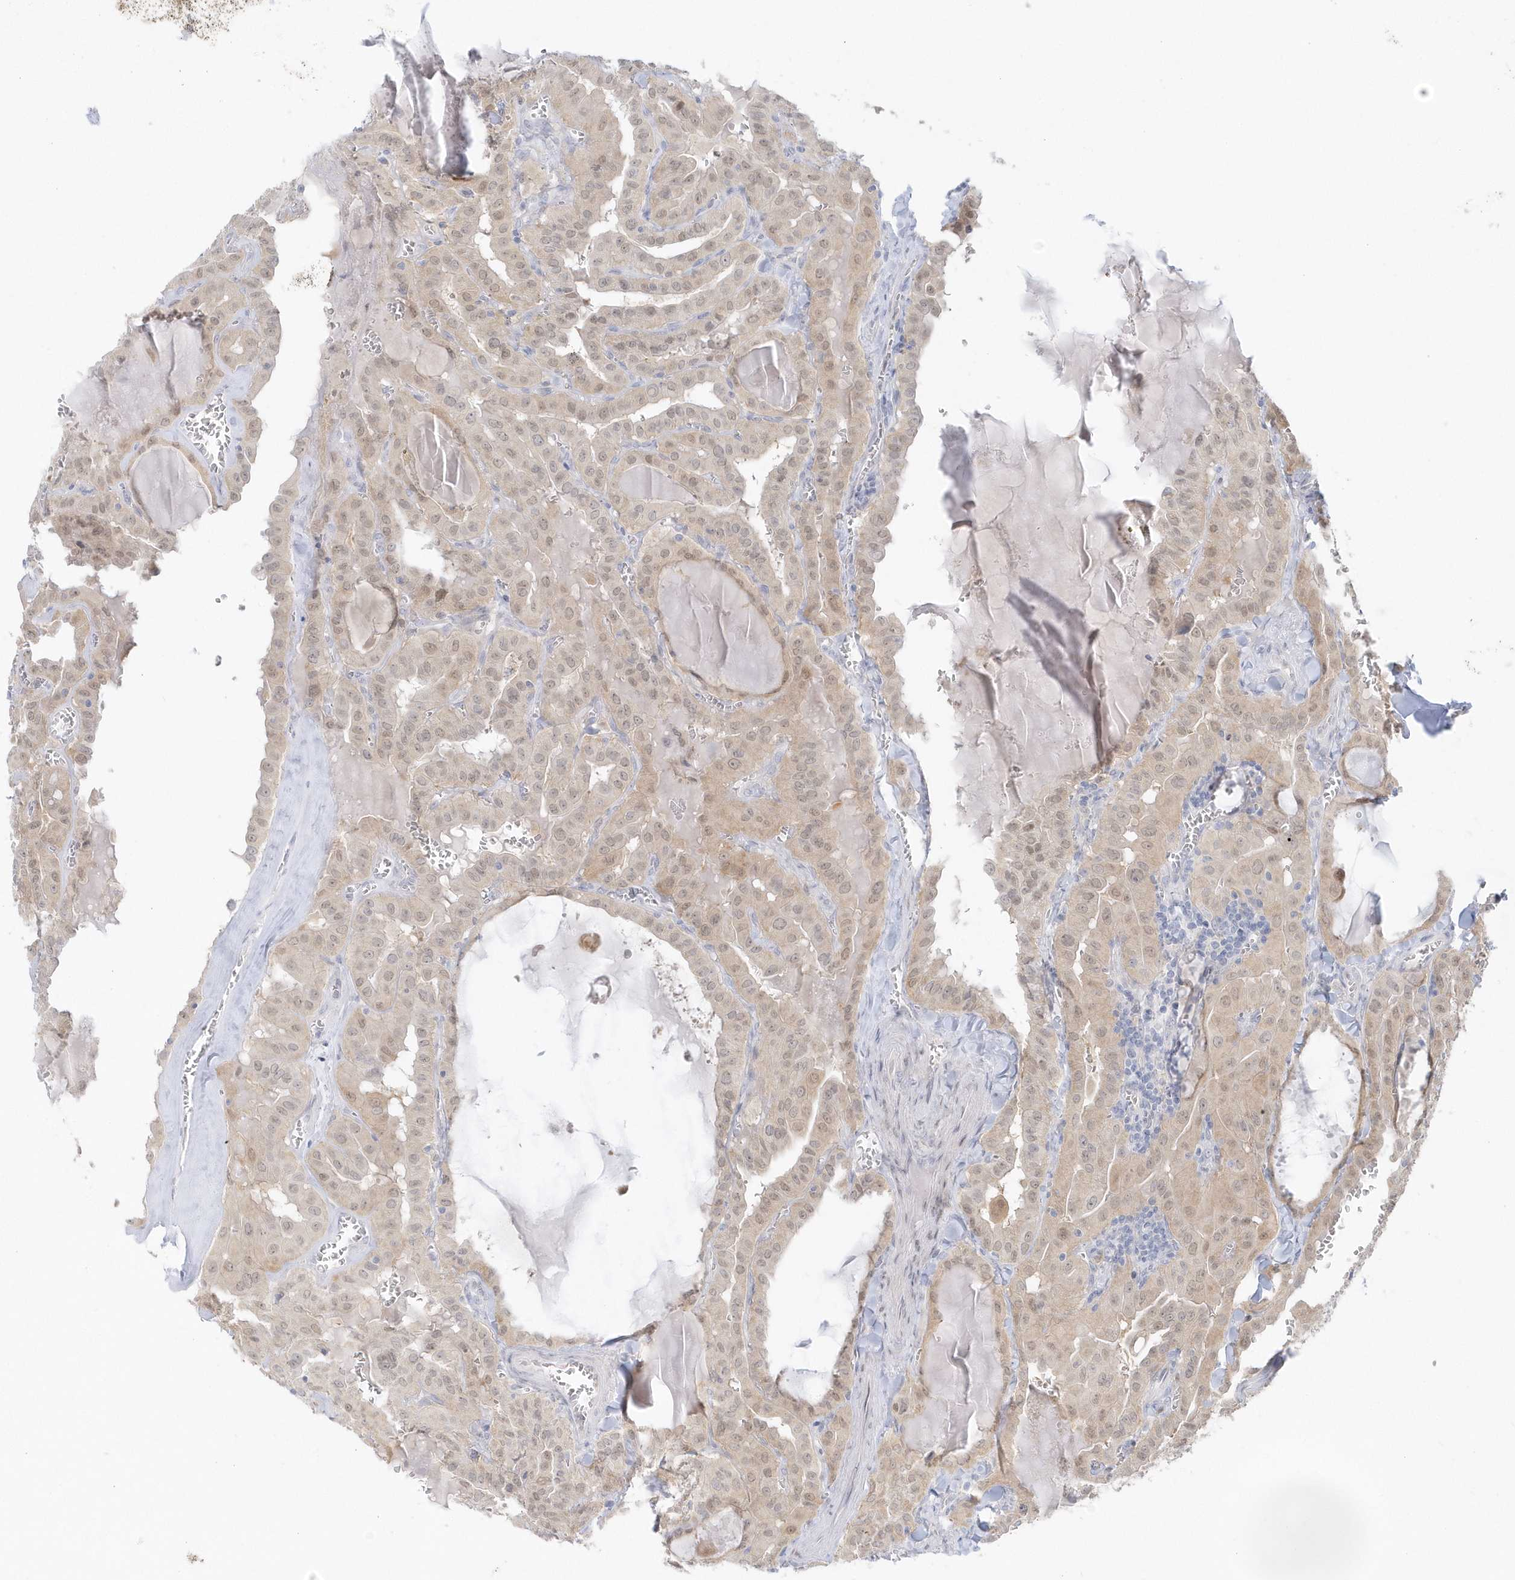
{"staining": {"intensity": "weak", "quantity": "25%-75%", "location": "cytoplasmic/membranous,nuclear"}, "tissue": "thyroid cancer", "cell_type": "Tumor cells", "image_type": "cancer", "snomed": [{"axis": "morphology", "description": "Papillary adenocarcinoma, NOS"}, {"axis": "topography", "description": "Thyroid gland"}], "caption": "This micrograph displays papillary adenocarcinoma (thyroid) stained with immunohistochemistry (IHC) to label a protein in brown. The cytoplasmic/membranous and nuclear of tumor cells show weak positivity for the protein. Nuclei are counter-stained blue.", "gene": "PCBD1", "patient": {"sex": "male", "age": 52}}